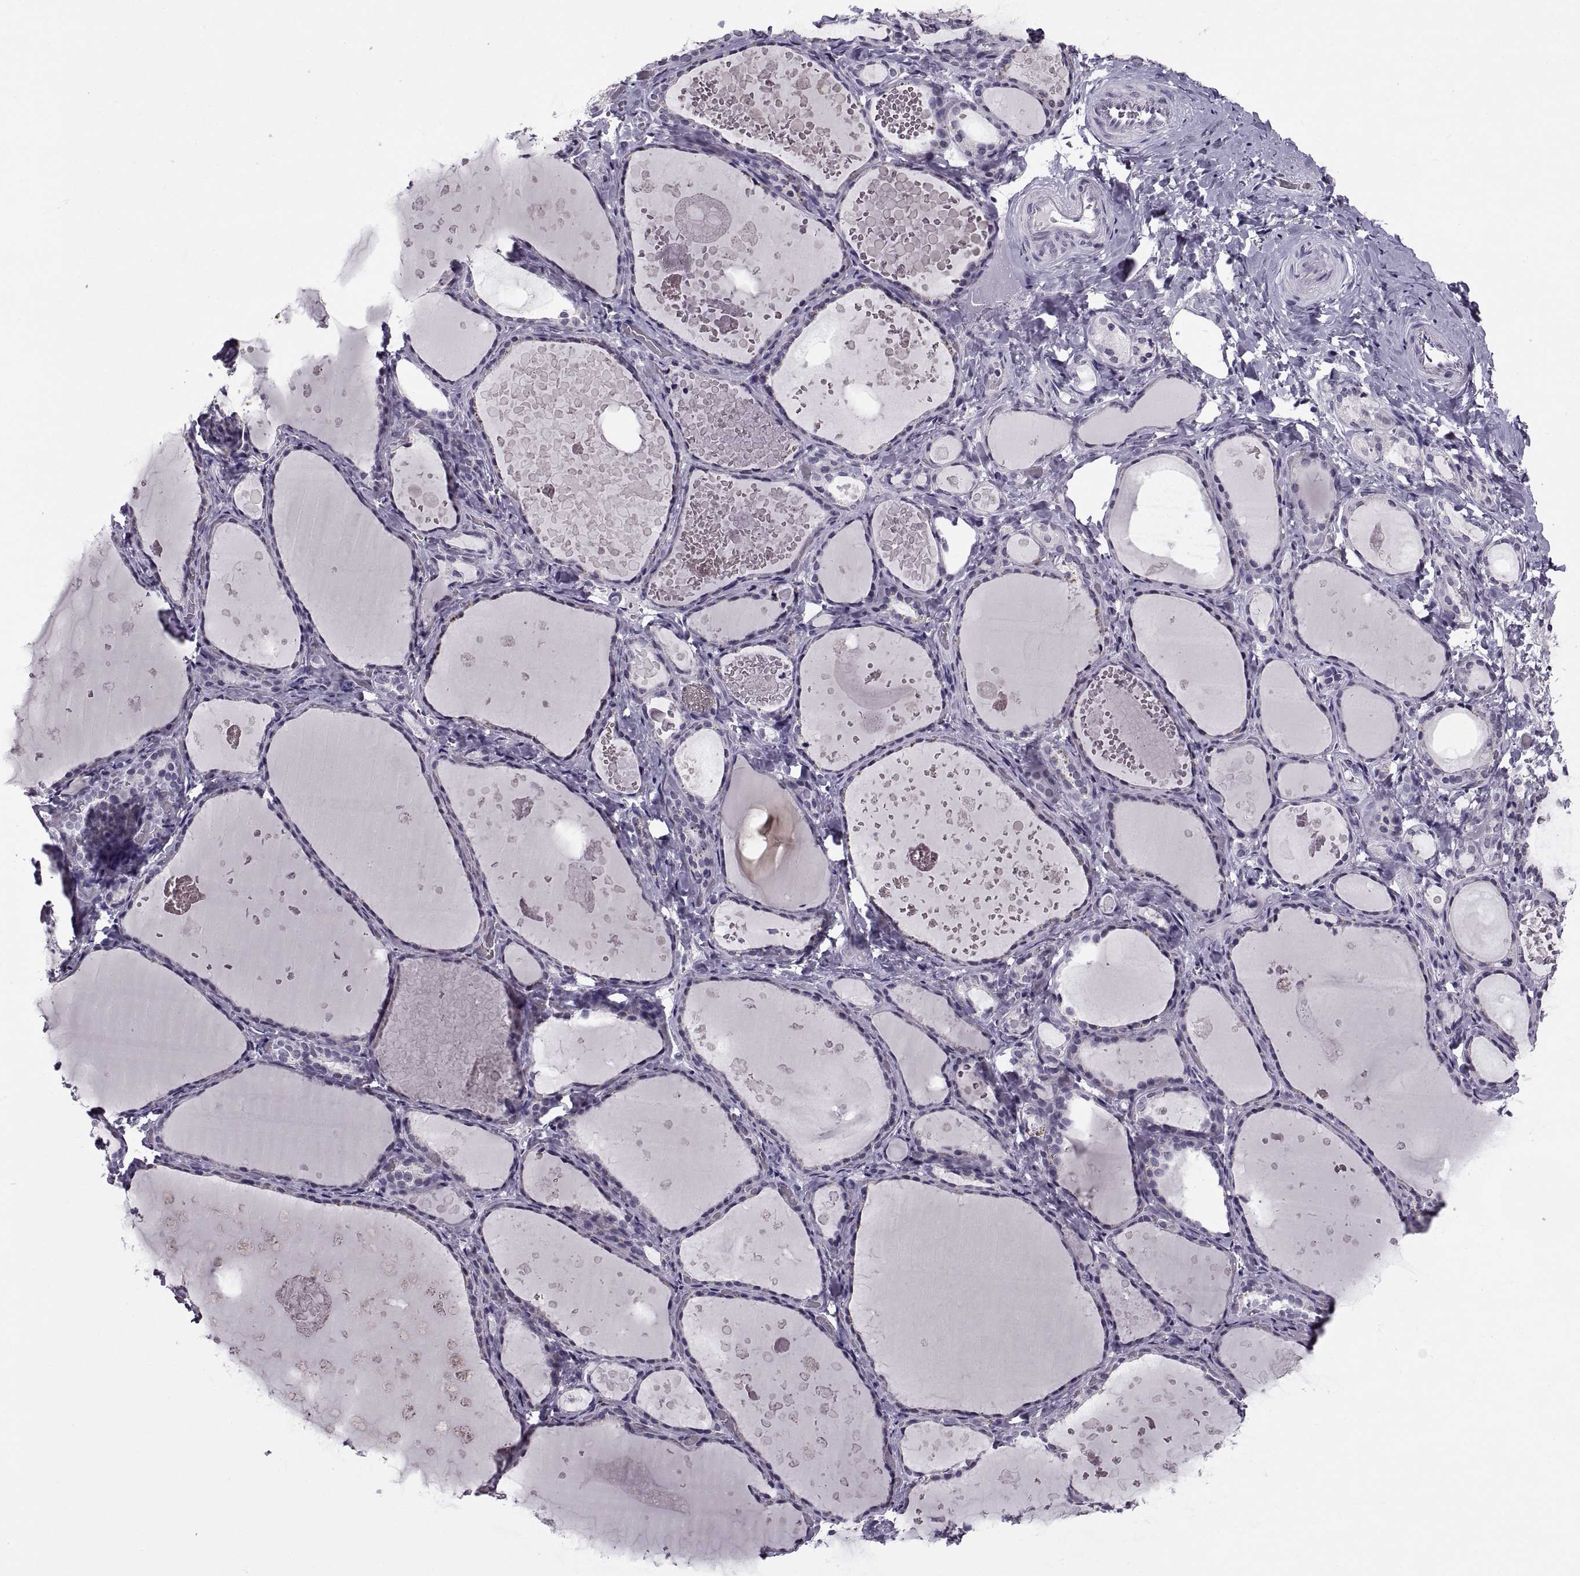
{"staining": {"intensity": "negative", "quantity": "none", "location": "none"}, "tissue": "thyroid gland", "cell_type": "Glandular cells", "image_type": "normal", "snomed": [{"axis": "morphology", "description": "Normal tissue, NOS"}, {"axis": "topography", "description": "Thyroid gland"}], "caption": "This is an immunohistochemistry (IHC) micrograph of benign thyroid gland. There is no positivity in glandular cells.", "gene": "TBC1D3B", "patient": {"sex": "female", "age": 56}}